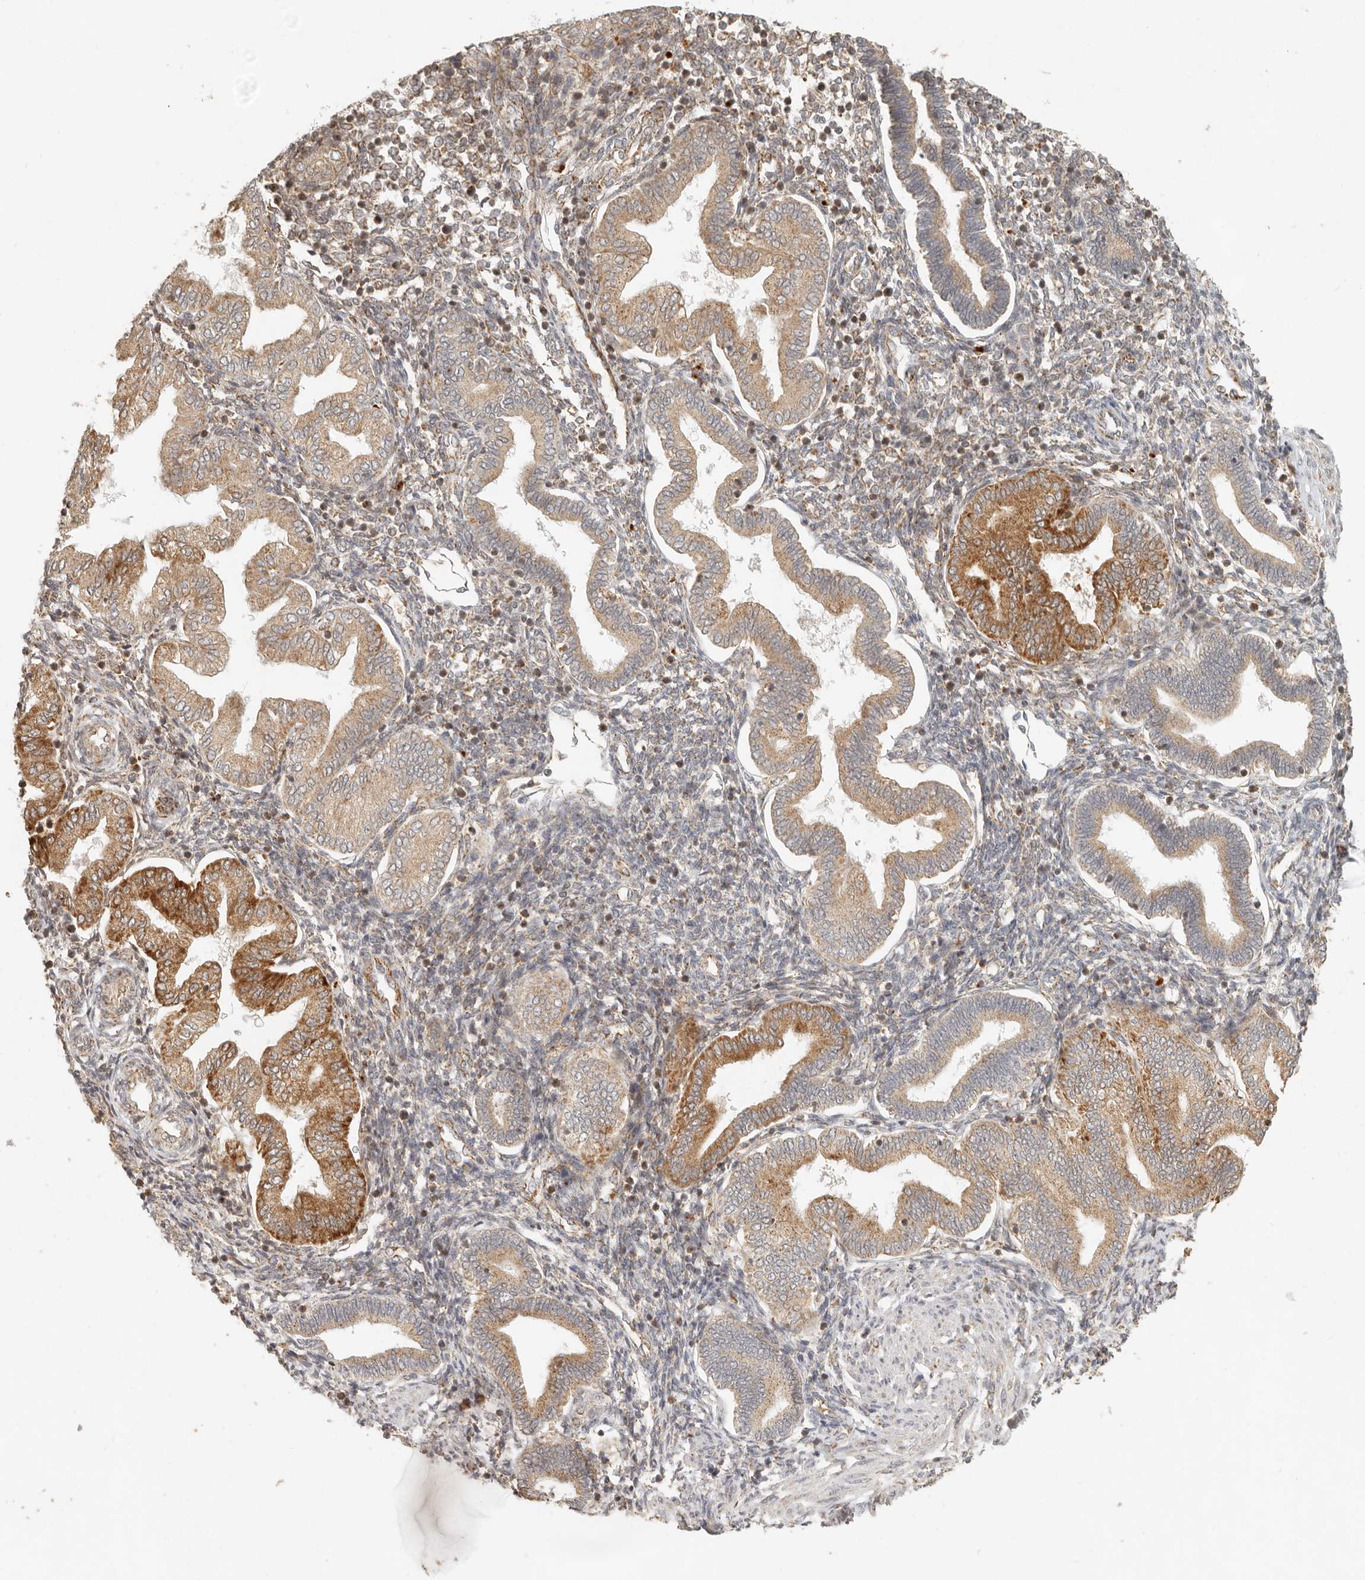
{"staining": {"intensity": "negative", "quantity": "none", "location": "none"}, "tissue": "endometrium", "cell_type": "Cells in endometrial stroma", "image_type": "normal", "snomed": [{"axis": "morphology", "description": "Normal tissue, NOS"}, {"axis": "topography", "description": "Endometrium"}], "caption": "This is an IHC histopathology image of unremarkable human endometrium. There is no positivity in cells in endometrial stroma.", "gene": "MRPL55", "patient": {"sex": "female", "age": 53}}